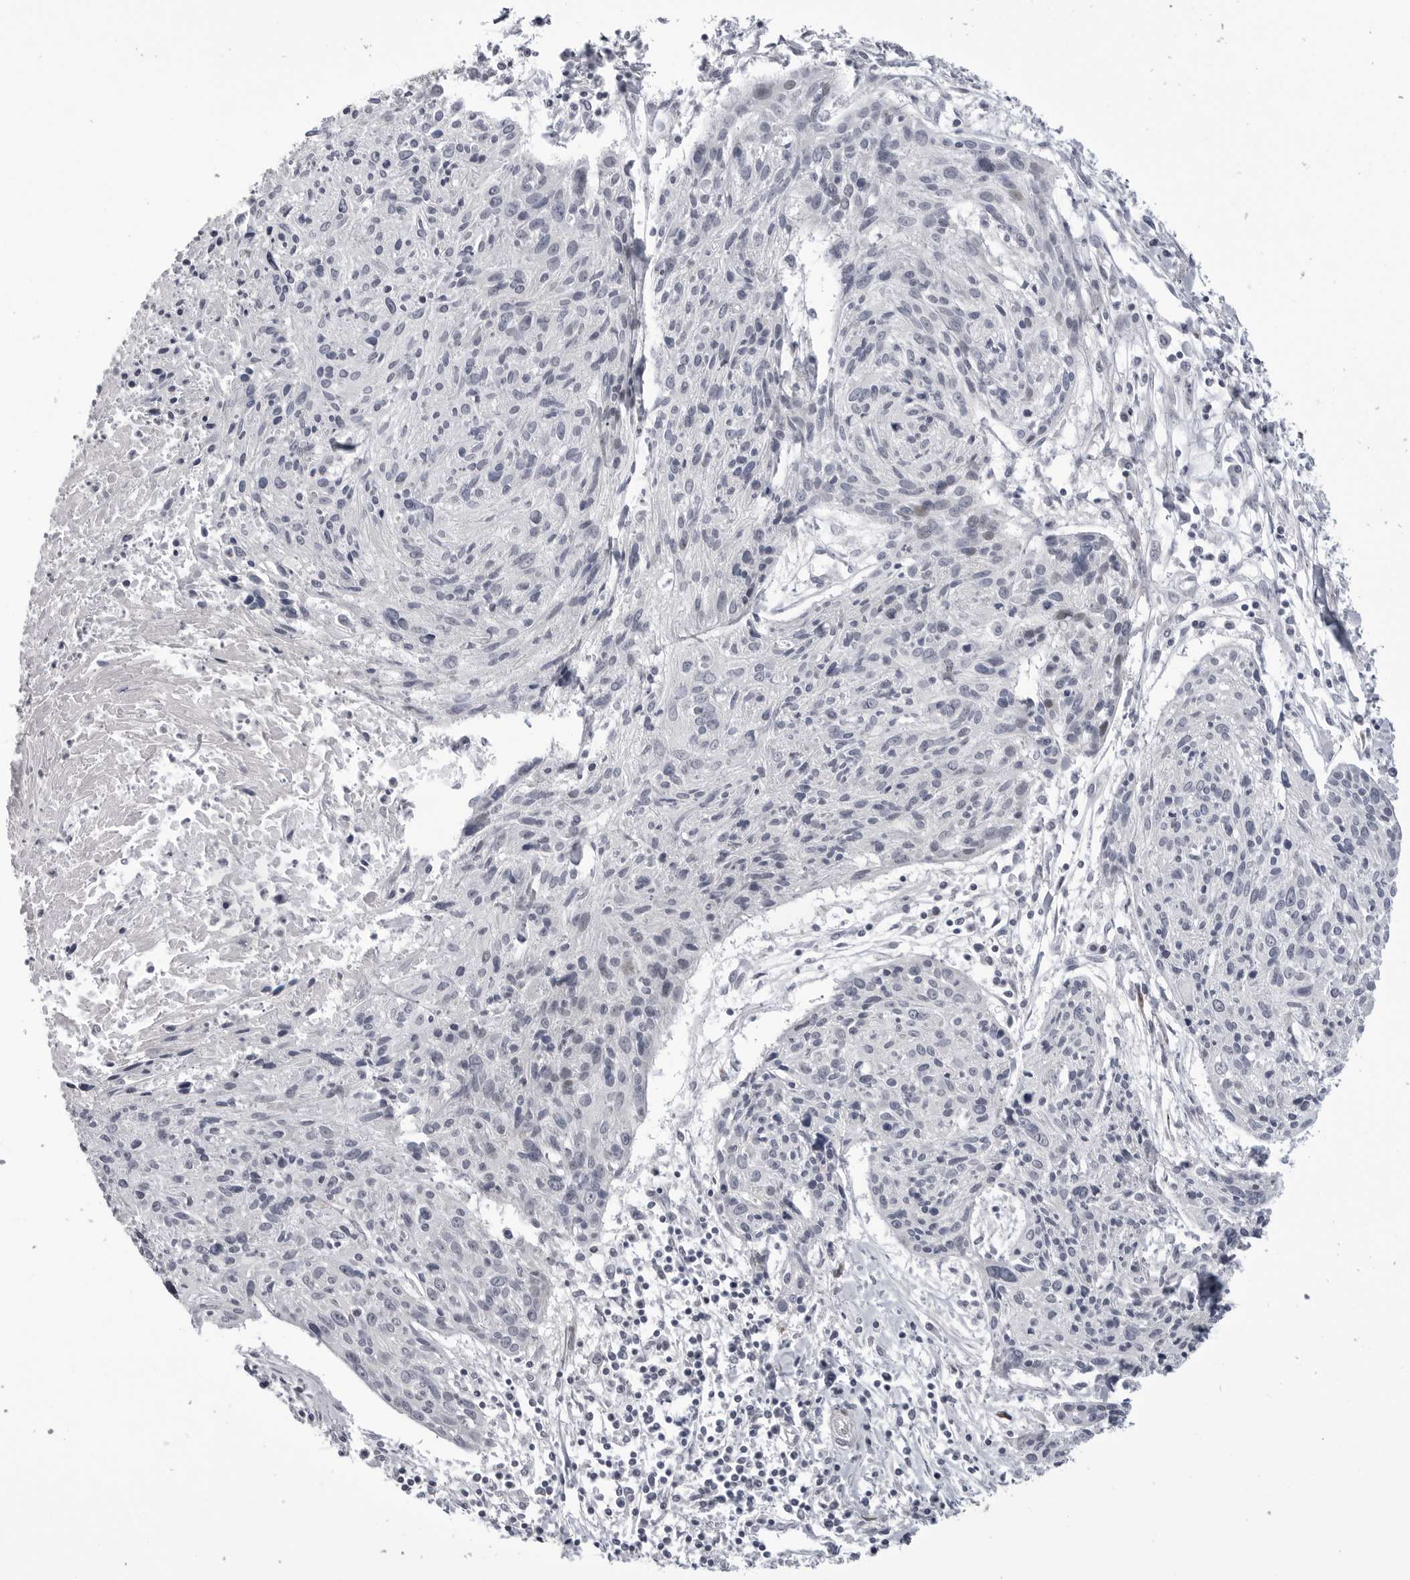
{"staining": {"intensity": "negative", "quantity": "none", "location": "none"}, "tissue": "cervical cancer", "cell_type": "Tumor cells", "image_type": "cancer", "snomed": [{"axis": "morphology", "description": "Squamous cell carcinoma, NOS"}, {"axis": "topography", "description": "Cervix"}], "caption": "An immunohistochemistry (IHC) photomicrograph of cervical cancer (squamous cell carcinoma) is shown. There is no staining in tumor cells of cervical cancer (squamous cell carcinoma).", "gene": "ADAMTS5", "patient": {"sex": "female", "age": 51}}